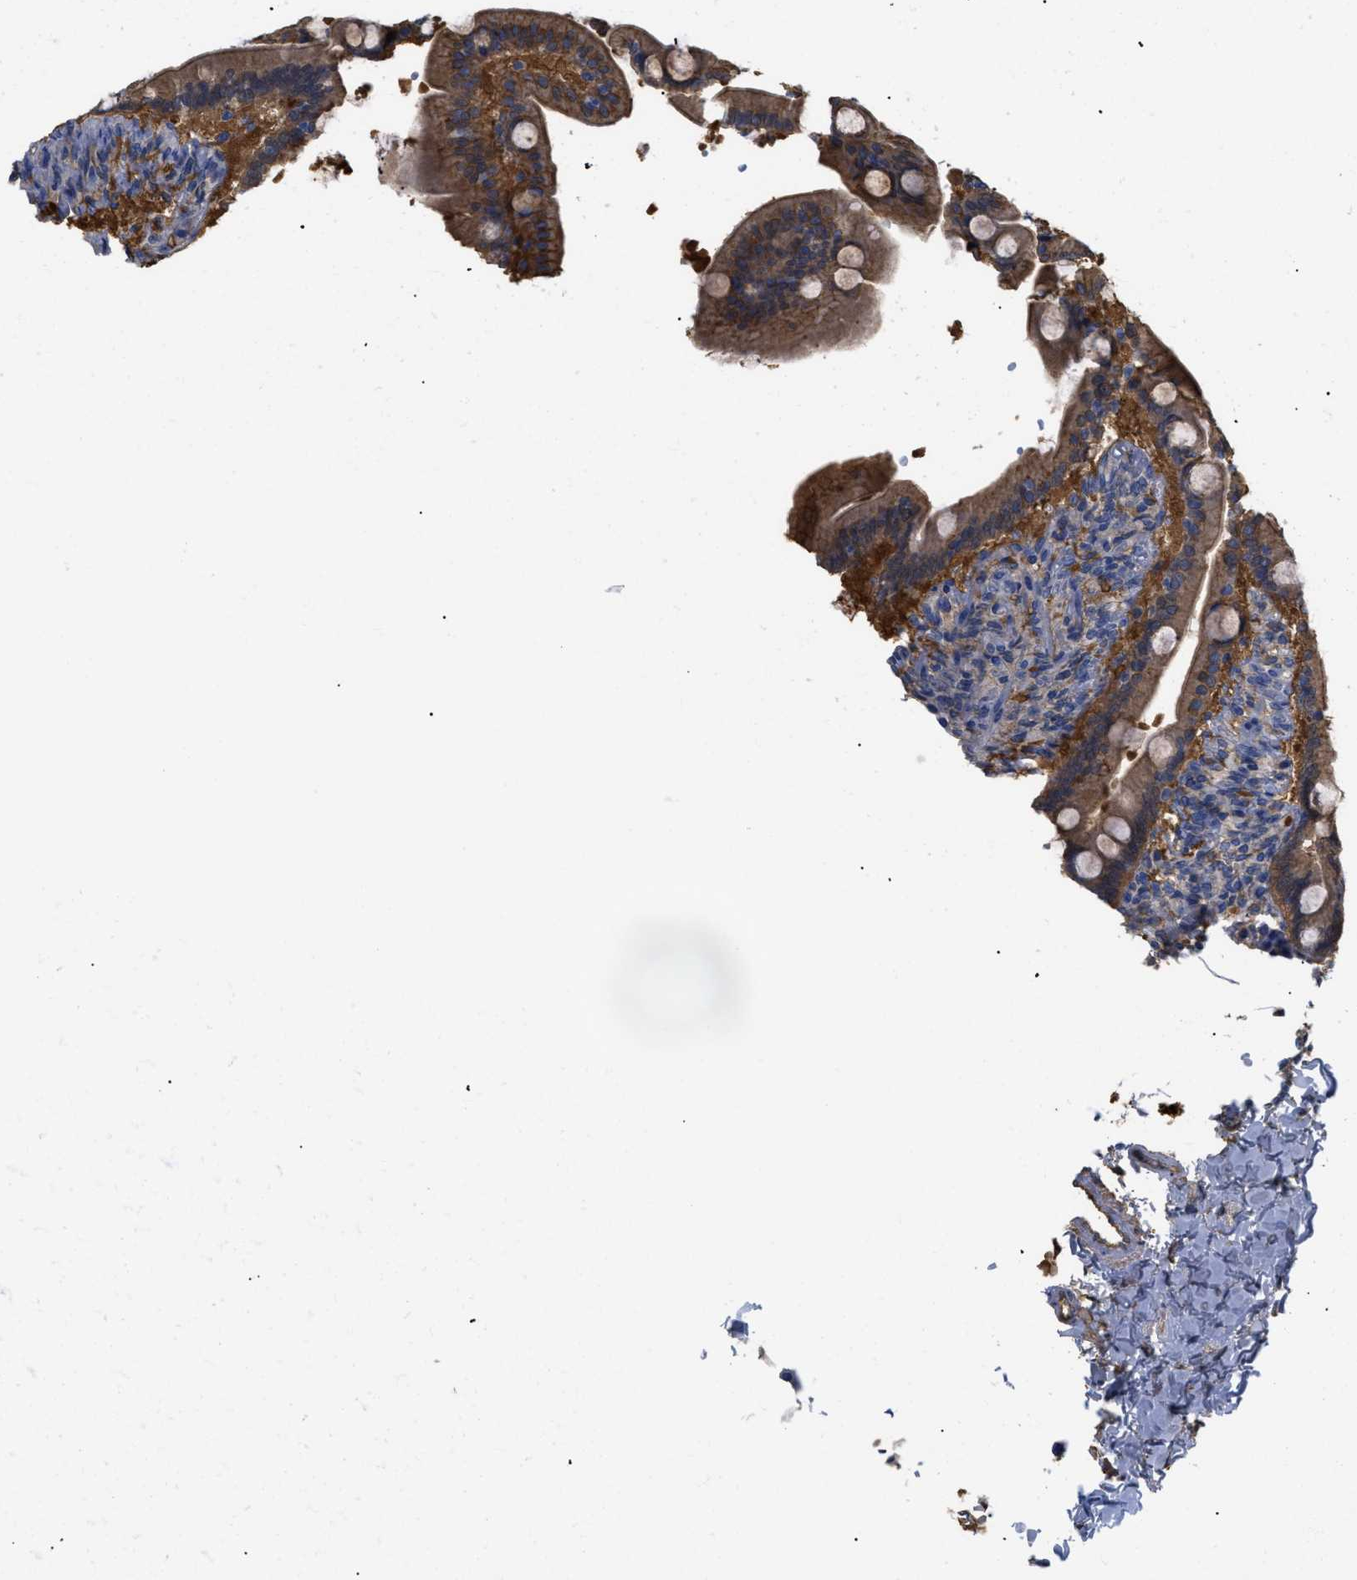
{"staining": {"intensity": "moderate", "quantity": ">75%", "location": "cytoplasmic/membranous"}, "tissue": "duodenum", "cell_type": "Glandular cells", "image_type": "normal", "snomed": [{"axis": "morphology", "description": "Normal tissue, NOS"}, {"axis": "topography", "description": "Duodenum"}], "caption": "Moderate cytoplasmic/membranous expression is identified in about >75% of glandular cells in normal duodenum.", "gene": "ANXA4", "patient": {"sex": "male", "age": 54}}